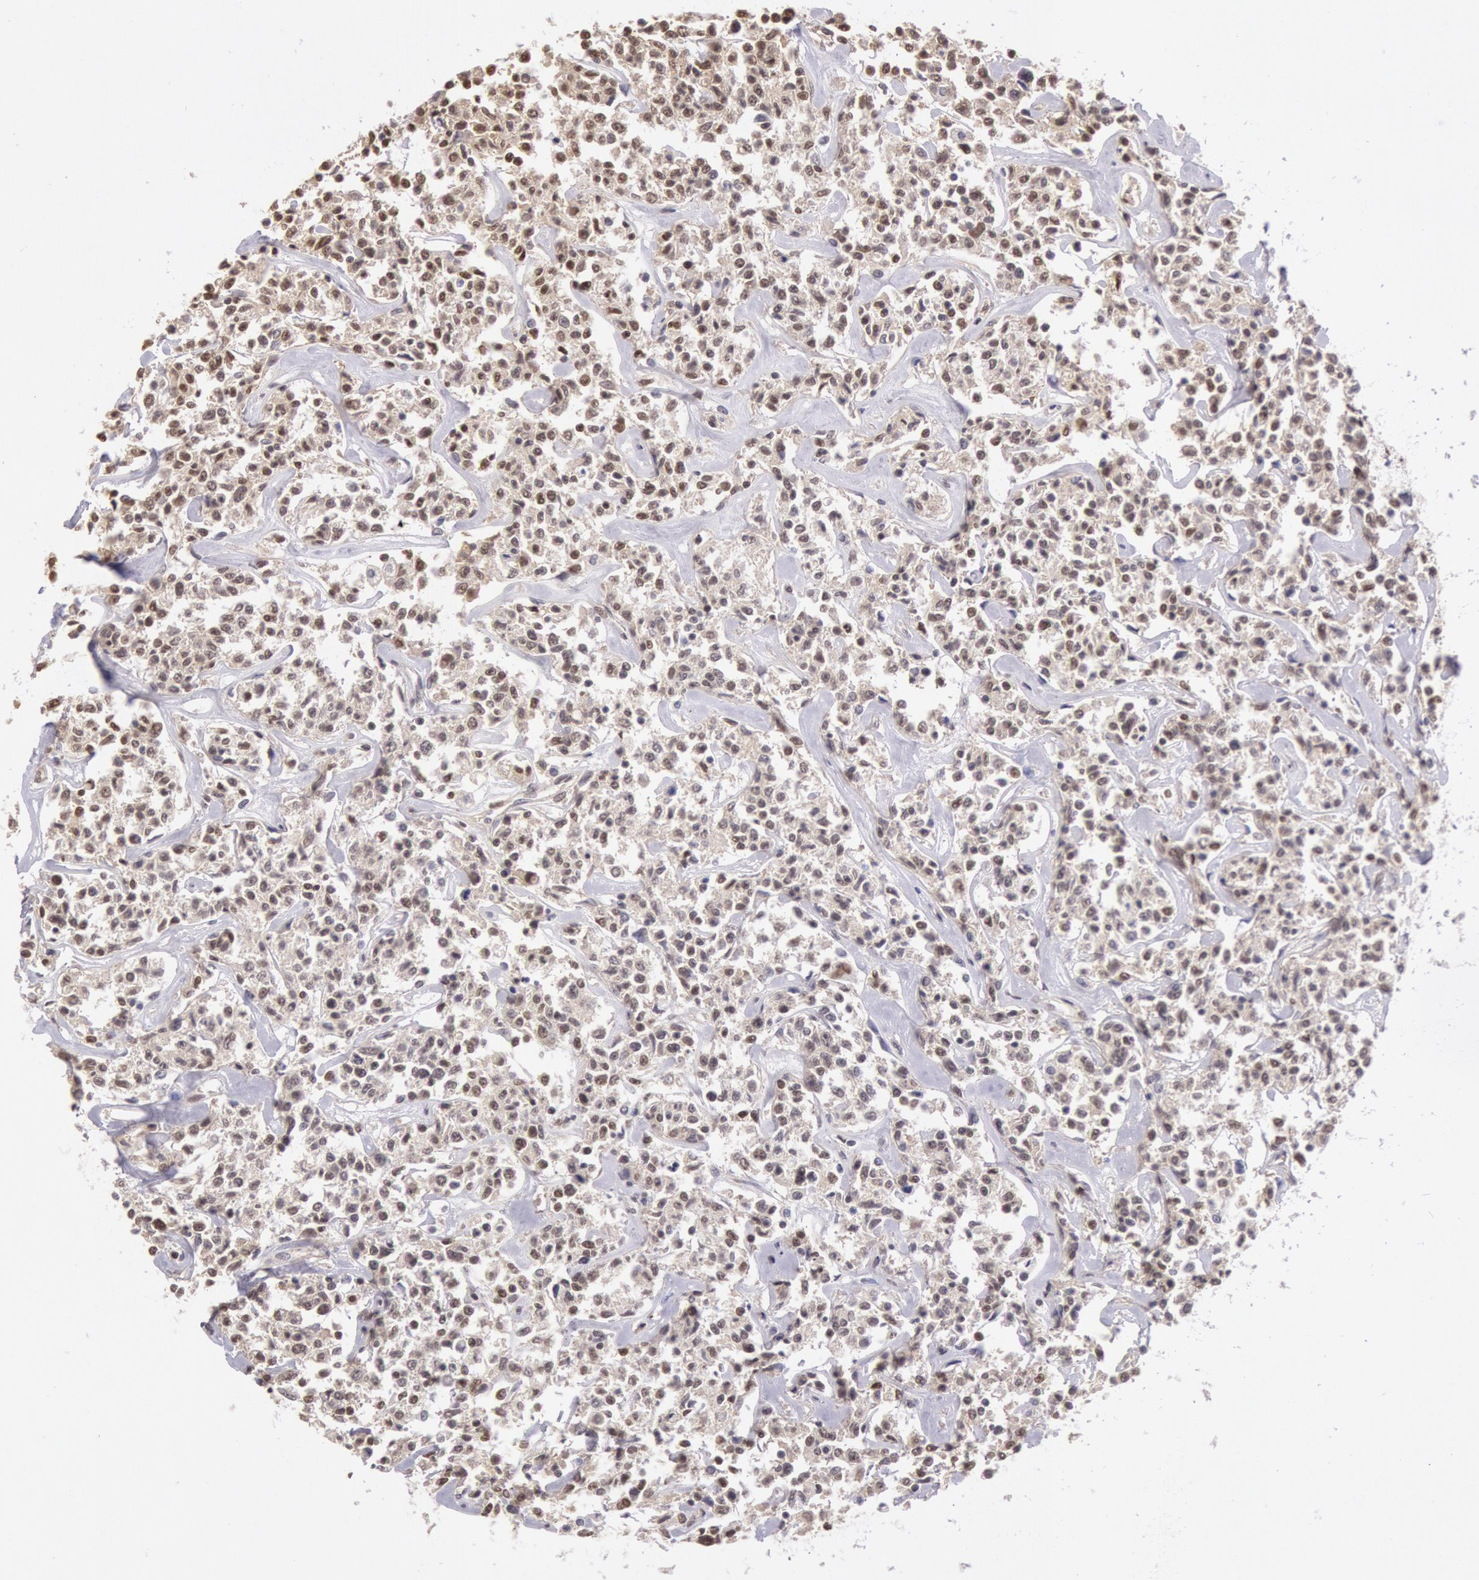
{"staining": {"intensity": "strong", "quantity": ">75%", "location": "nuclear"}, "tissue": "lymphoma", "cell_type": "Tumor cells", "image_type": "cancer", "snomed": [{"axis": "morphology", "description": "Malignant lymphoma, non-Hodgkin's type, Low grade"}, {"axis": "topography", "description": "Small intestine"}], "caption": "Lymphoma stained with a brown dye displays strong nuclear positive staining in about >75% of tumor cells.", "gene": "ESS2", "patient": {"sex": "female", "age": 59}}